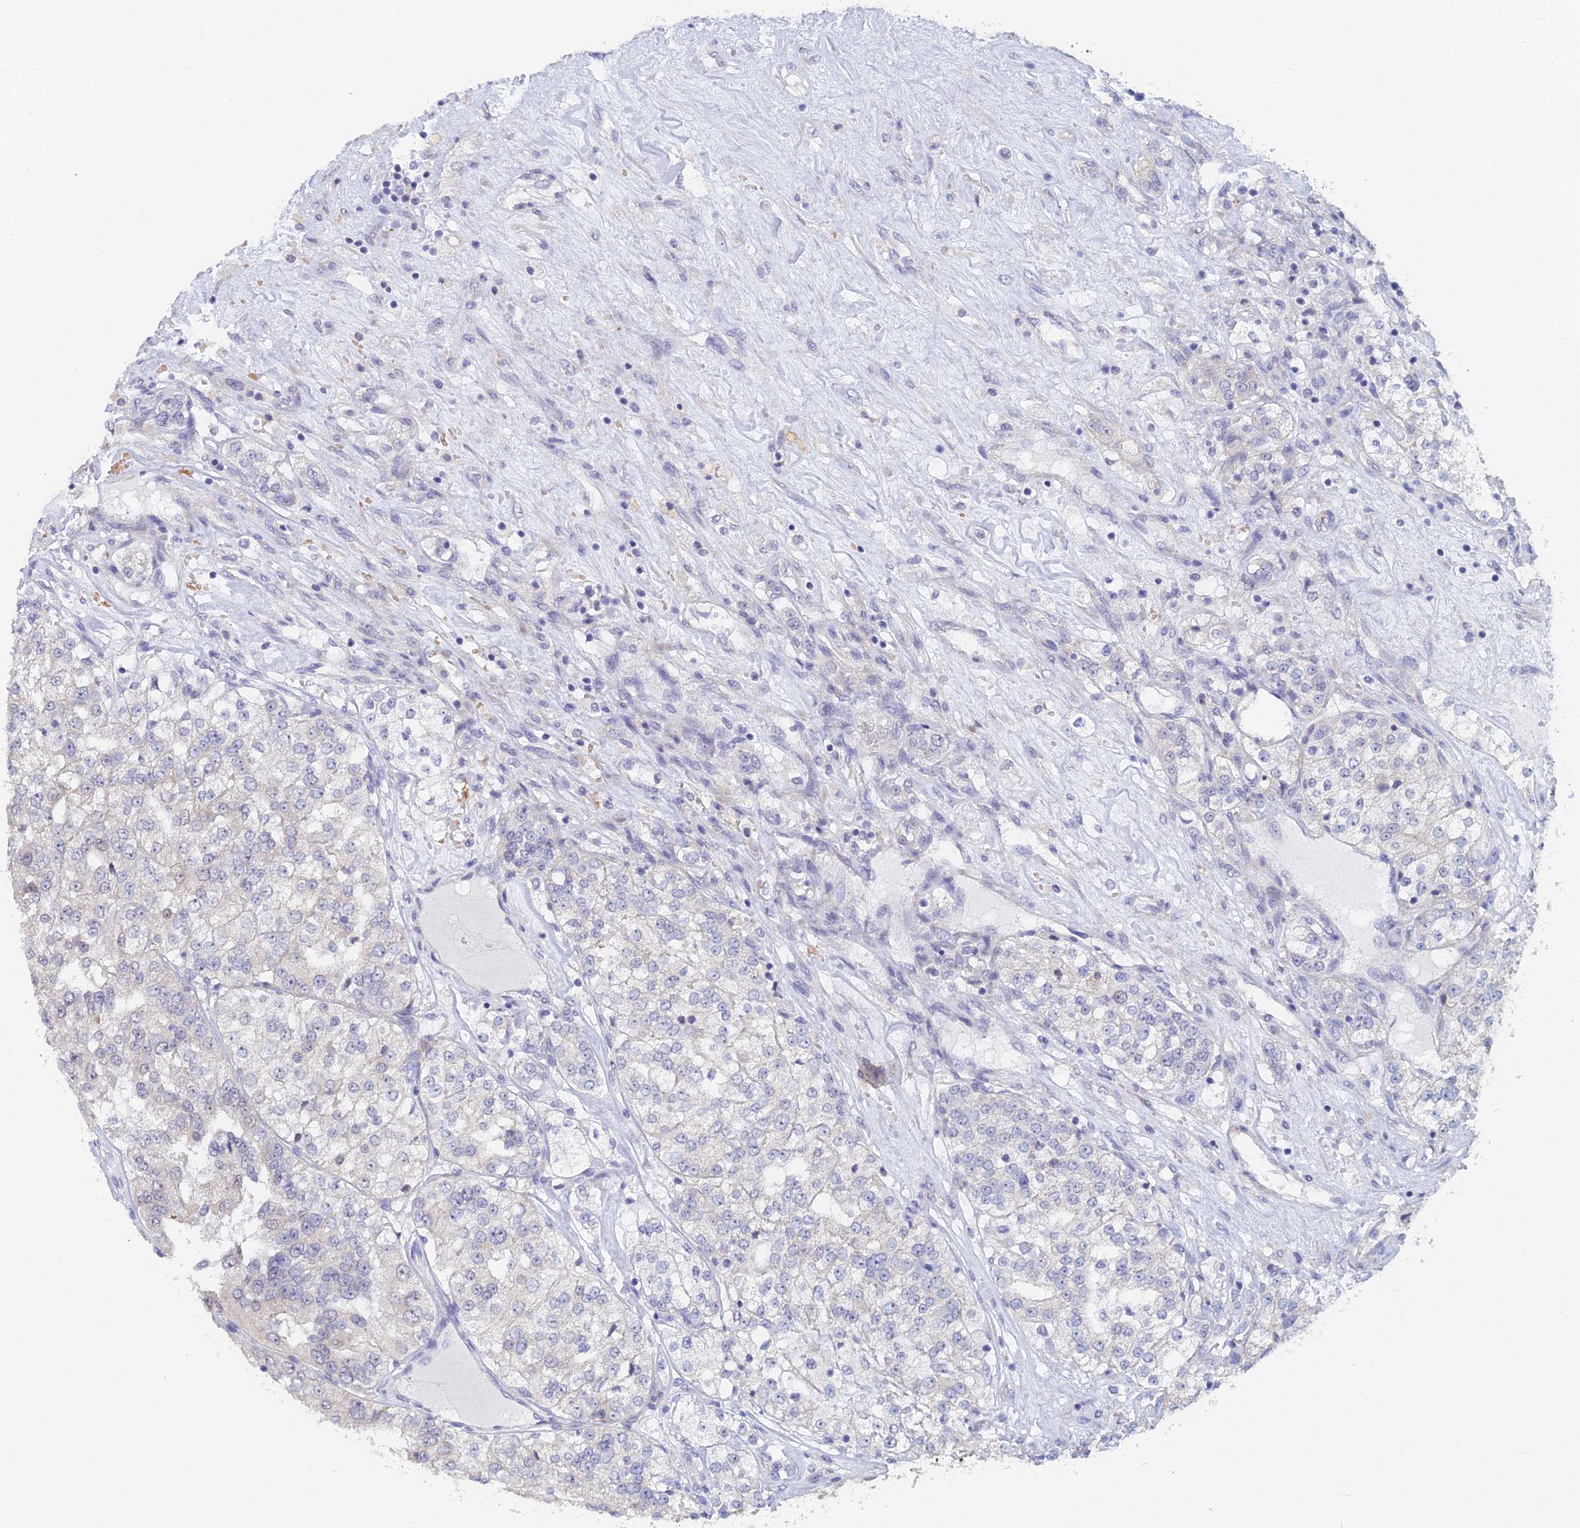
{"staining": {"intensity": "negative", "quantity": "none", "location": "none"}, "tissue": "renal cancer", "cell_type": "Tumor cells", "image_type": "cancer", "snomed": [{"axis": "morphology", "description": "Adenocarcinoma, NOS"}, {"axis": "topography", "description": "Kidney"}], "caption": "An IHC photomicrograph of renal cancer is shown. There is no staining in tumor cells of renal cancer.", "gene": "GIPC1", "patient": {"sex": "female", "age": 63}}